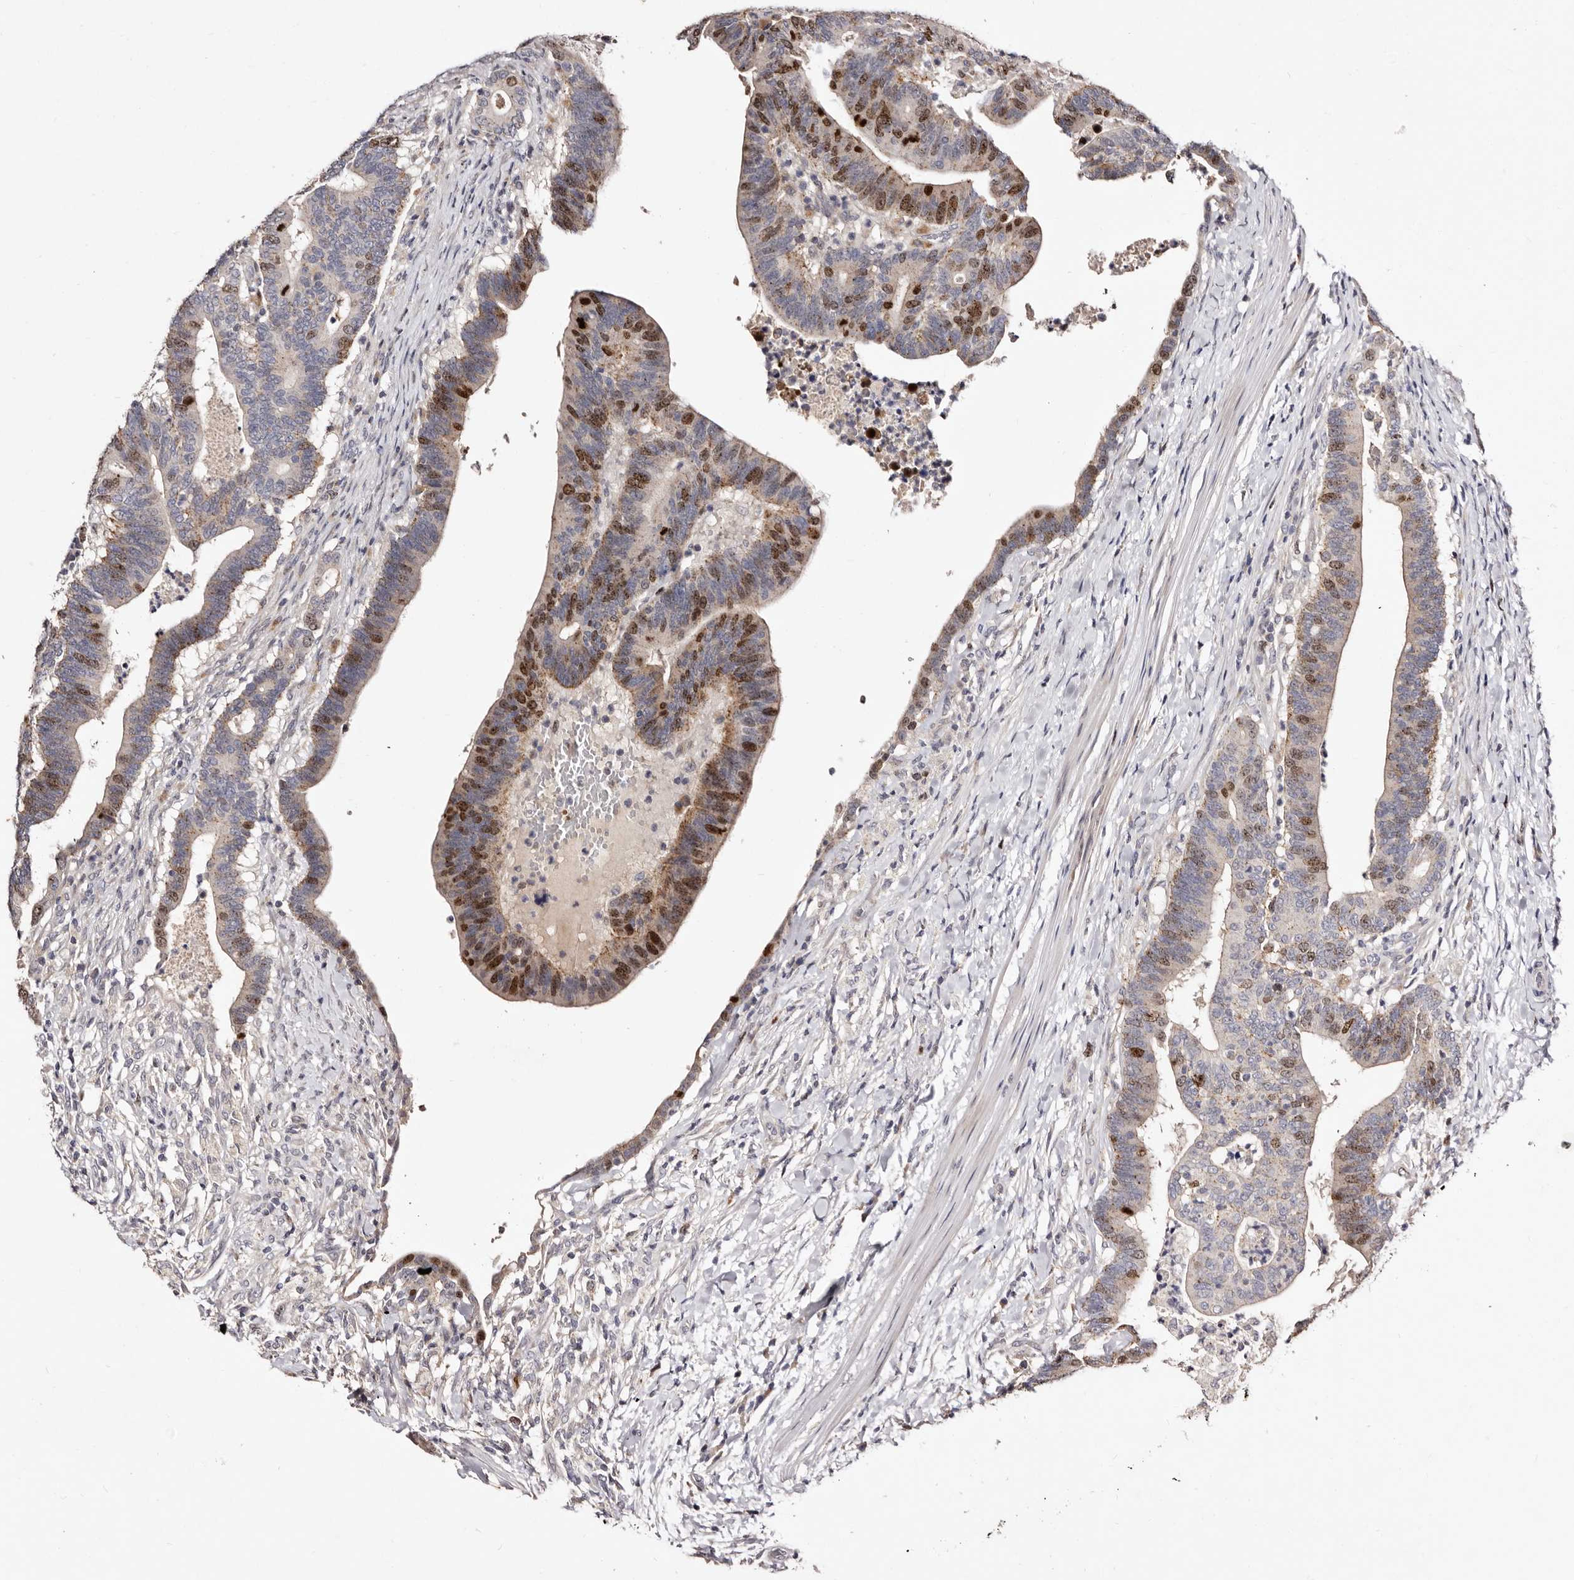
{"staining": {"intensity": "moderate", "quantity": "25%-75%", "location": "nuclear"}, "tissue": "colorectal cancer", "cell_type": "Tumor cells", "image_type": "cancer", "snomed": [{"axis": "morphology", "description": "Adenocarcinoma, NOS"}, {"axis": "topography", "description": "Colon"}], "caption": "Adenocarcinoma (colorectal) stained for a protein demonstrates moderate nuclear positivity in tumor cells. The staining was performed using DAB (3,3'-diaminobenzidine), with brown indicating positive protein expression. Nuclei are stained blue with hematoxylin.", "gene": "CDCA8", "patient": {"sex": "female", "age": 66}}